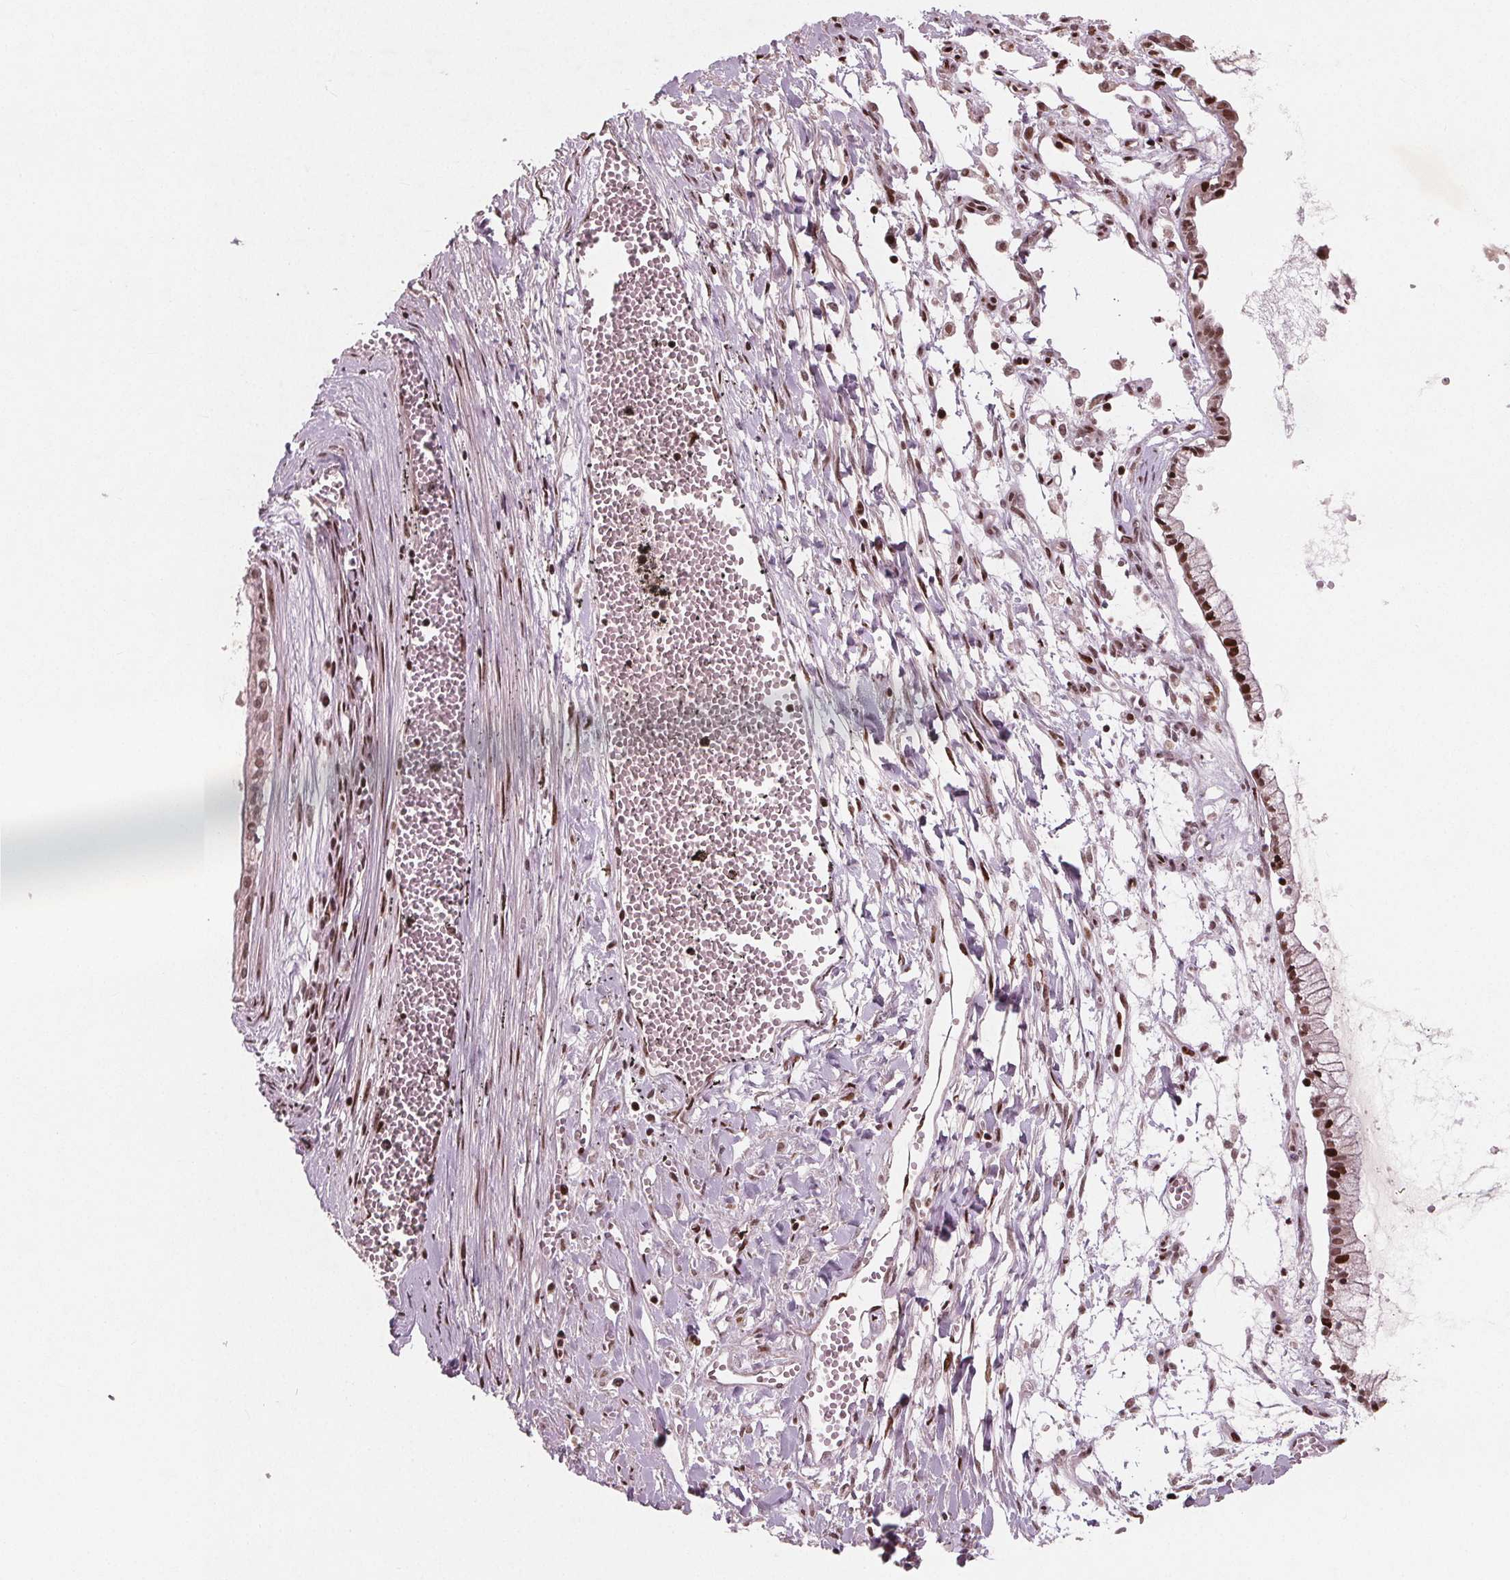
{"staining": {"intensity": "moderate", "quantity": ">75%", "location": "nuclear"}, "tissue": "ovarian cancer", "cell_type": "Tumor cells", "image_type": "cancer", "snomed": [{"axis": "morphology", "description": "Cystadenocarcinoma, mucinous, NOS"}, {"axis": "topography", "description": "Ovary"}], "caption": "This micrograph exhibits ovarian cancer stained with immunohistochemistry to label a protein in brown. The nuclear of tumor cells show moderate positivity for the protein. Nuclei are counter-stained blue.", "gene": "SNRNP35", "patient": {"sex": "female", "age": 67}}